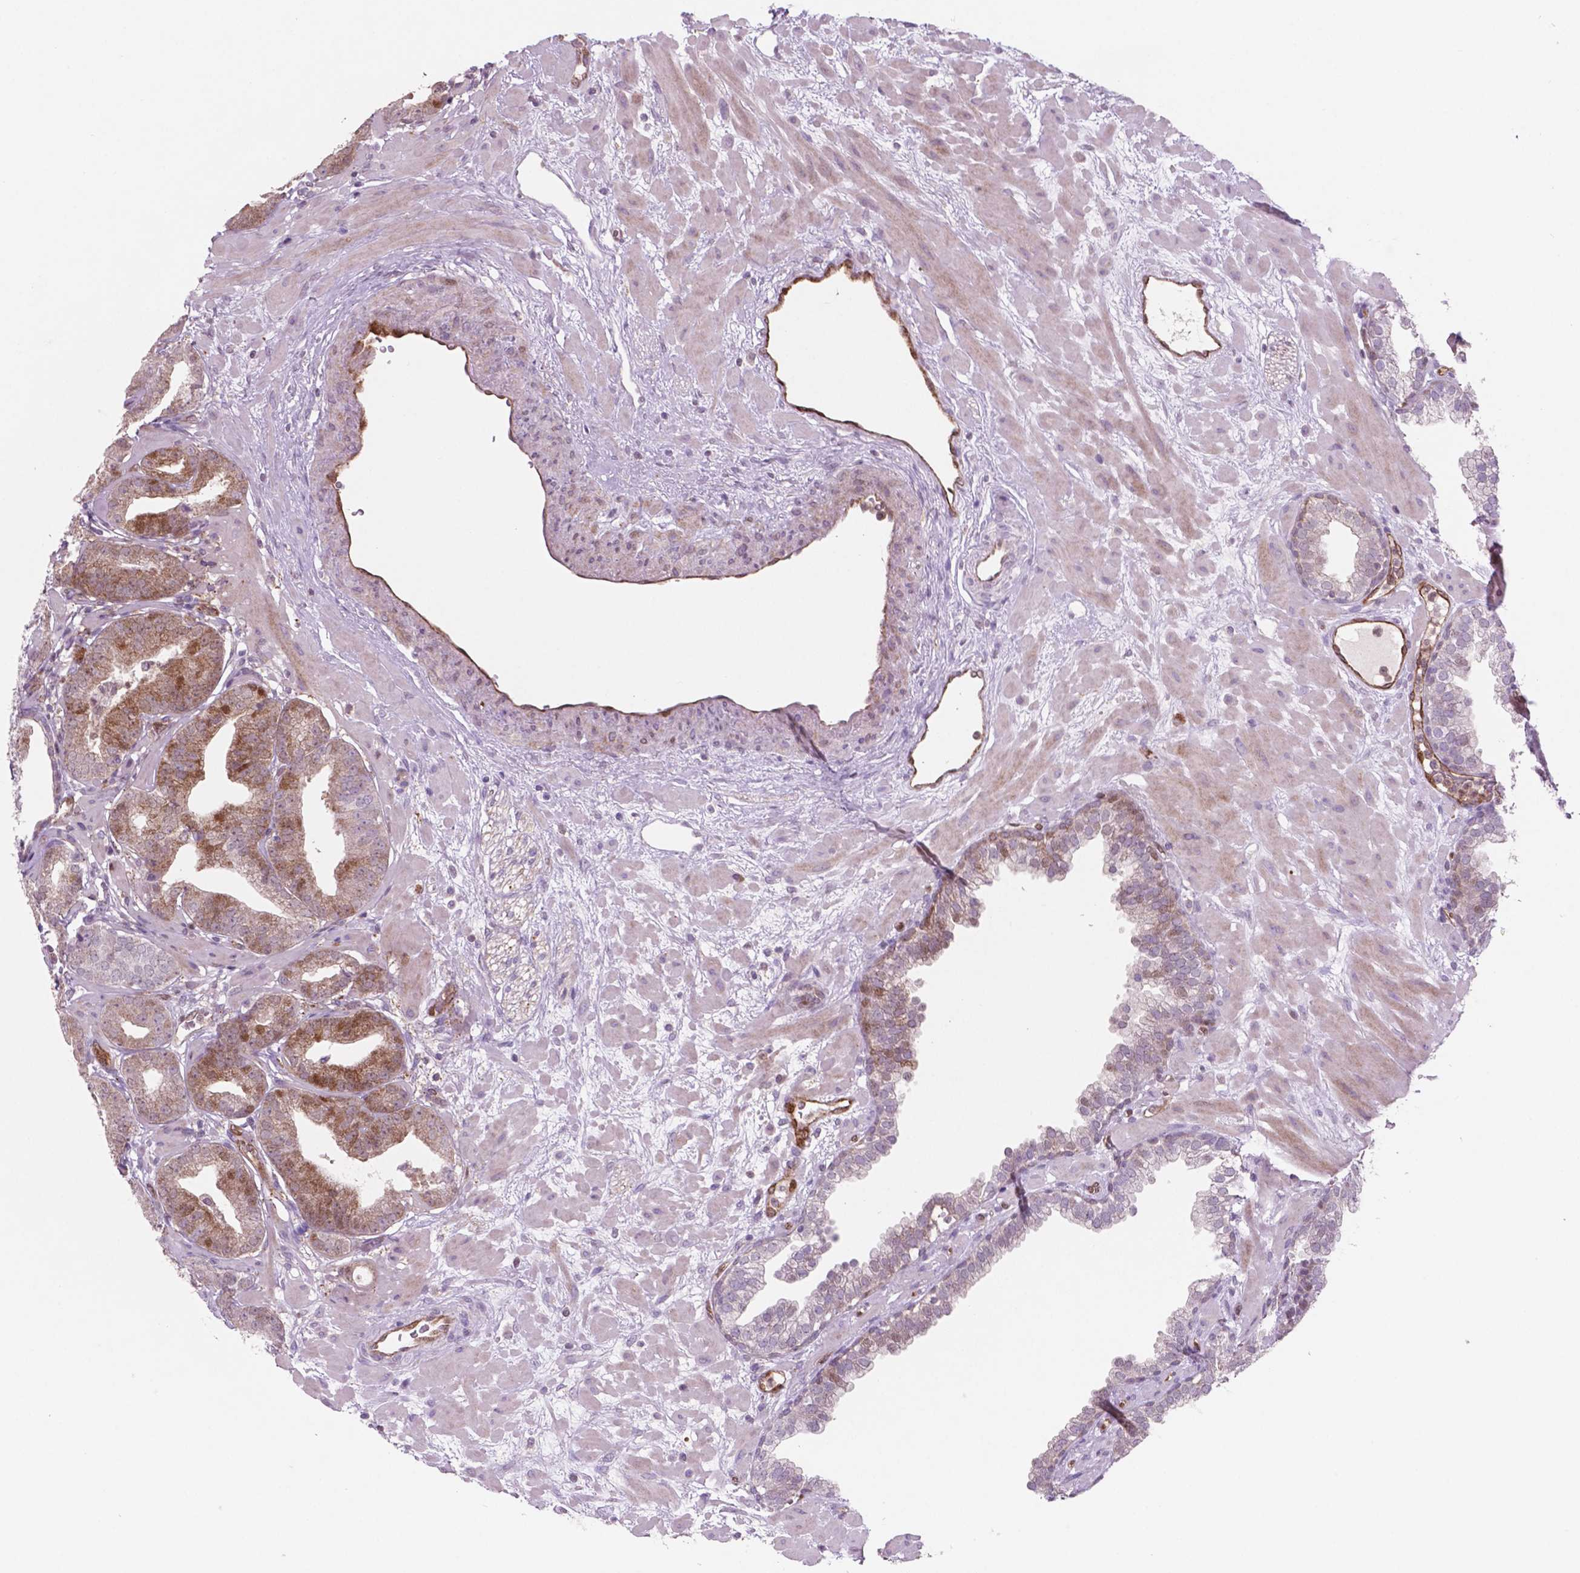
{"staining": {"intensity": "negative", "quantity": "none", "location": "none"}, "tissue": "prostate cancer", "cell_type": "Tumor cells", "image_type": "cancer", "snomed": [{"axis": "morphology", "description": "Adenocarcinoma, Low grade"}, {"axis": "topography", "description": "Prostate"}], "caption": "Immunohistochemical staining of human prostate low-grade adenocarcinoma reveals no significant expression in tumor cells.", "gene": "LDHA", "patient": {"sex": "male", "age": 68}}